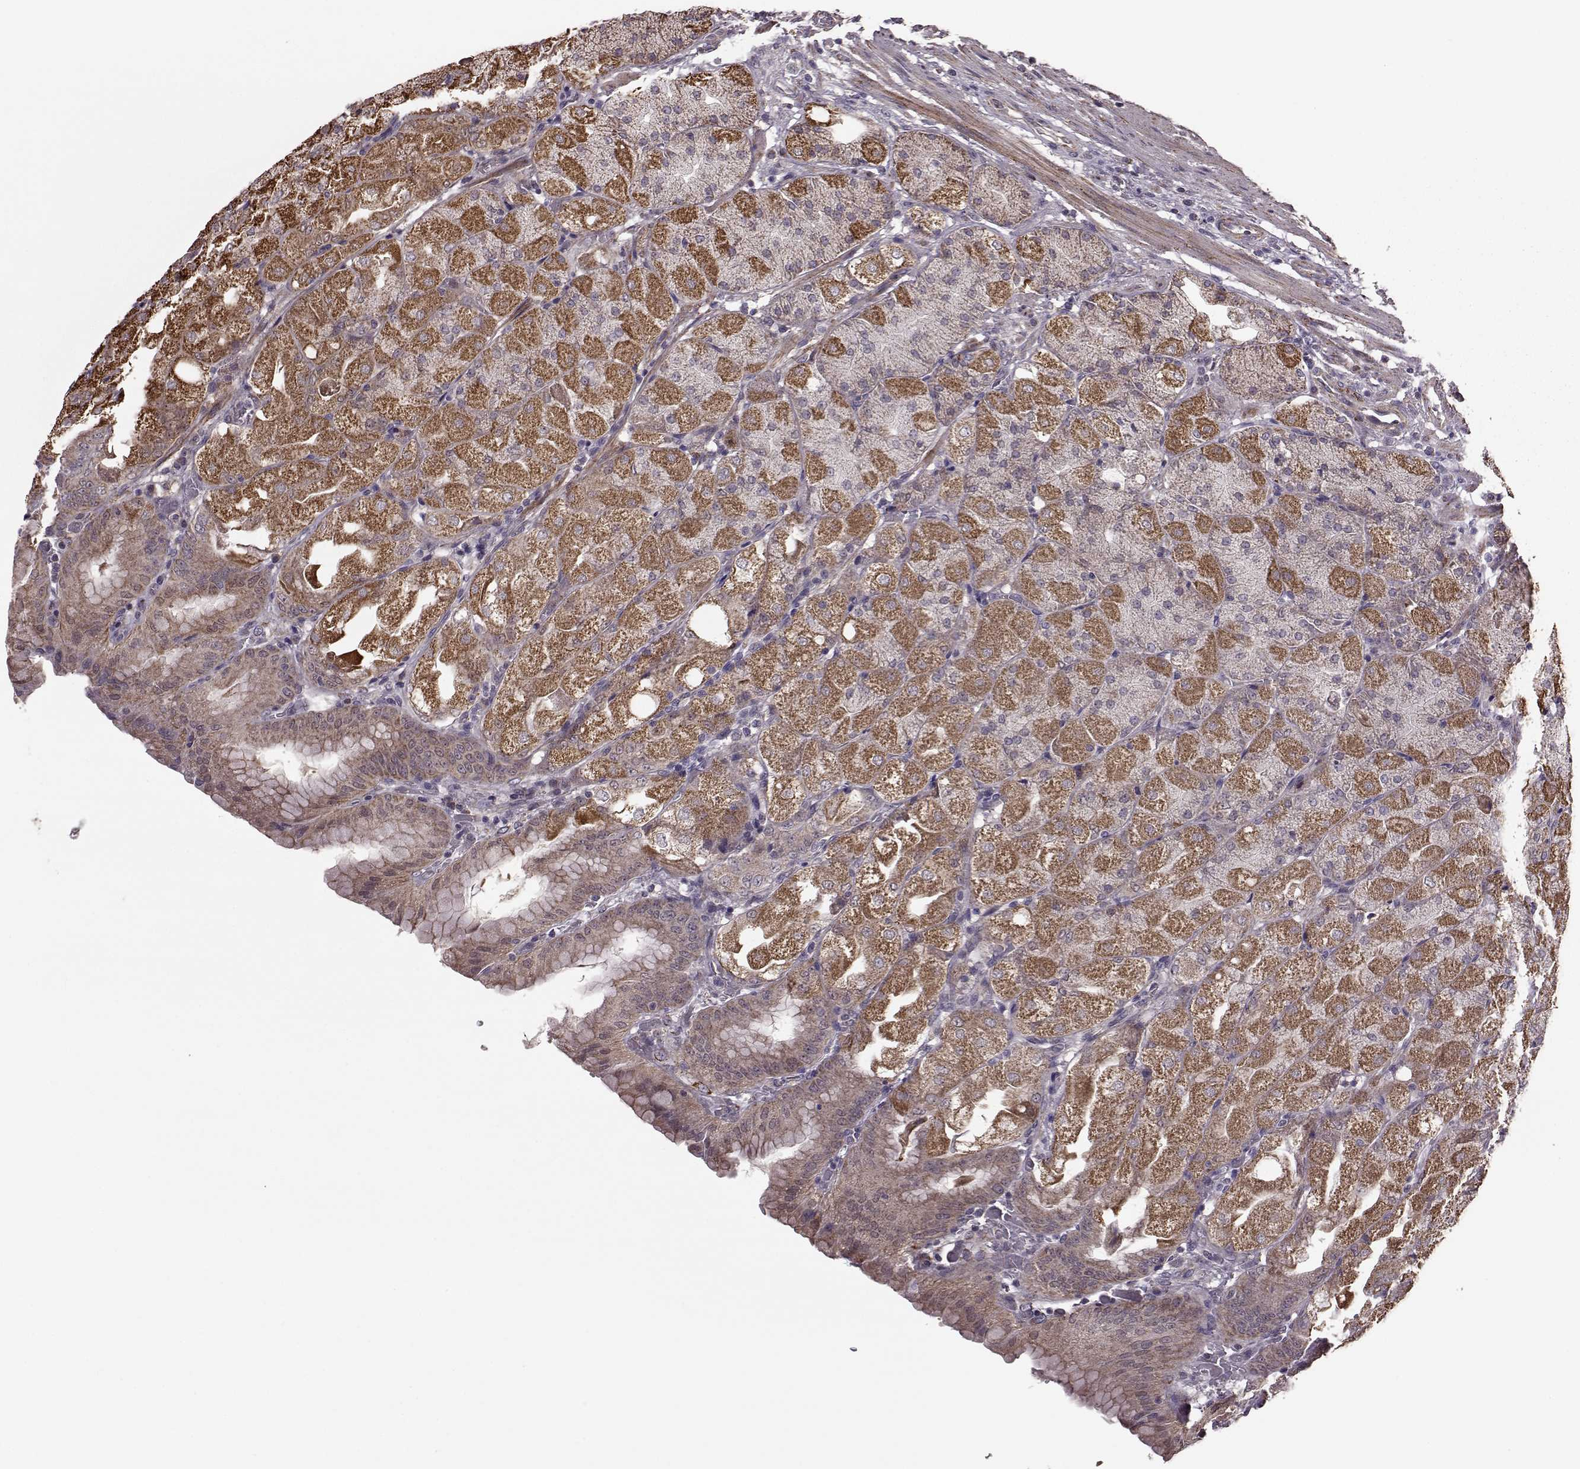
{"staining": {"intensity": "strong", "quantity": "<25%", "location": "cytoplasmic/membranous"}, "tissue": "stomach", "cell_type": "Glandular cells", "image_type": "normal", "snomed": [{"axis": "morphology", "description": "Normal tissue, NOS"}, {"axis": "topography", "description": "Stomach, upper"}, {"axis": "topography", "description": "Stomach"}, {"axis": "topography", "description": "Stomach, lower"}], "caption": "Strong cytoplasmic/membranous positivity for a protein is present in about <25% of glandular cells of normal stomach using immunohistochemistry.", "gene": "PUDP", "patient": {"sex": "male", "age": 62}}